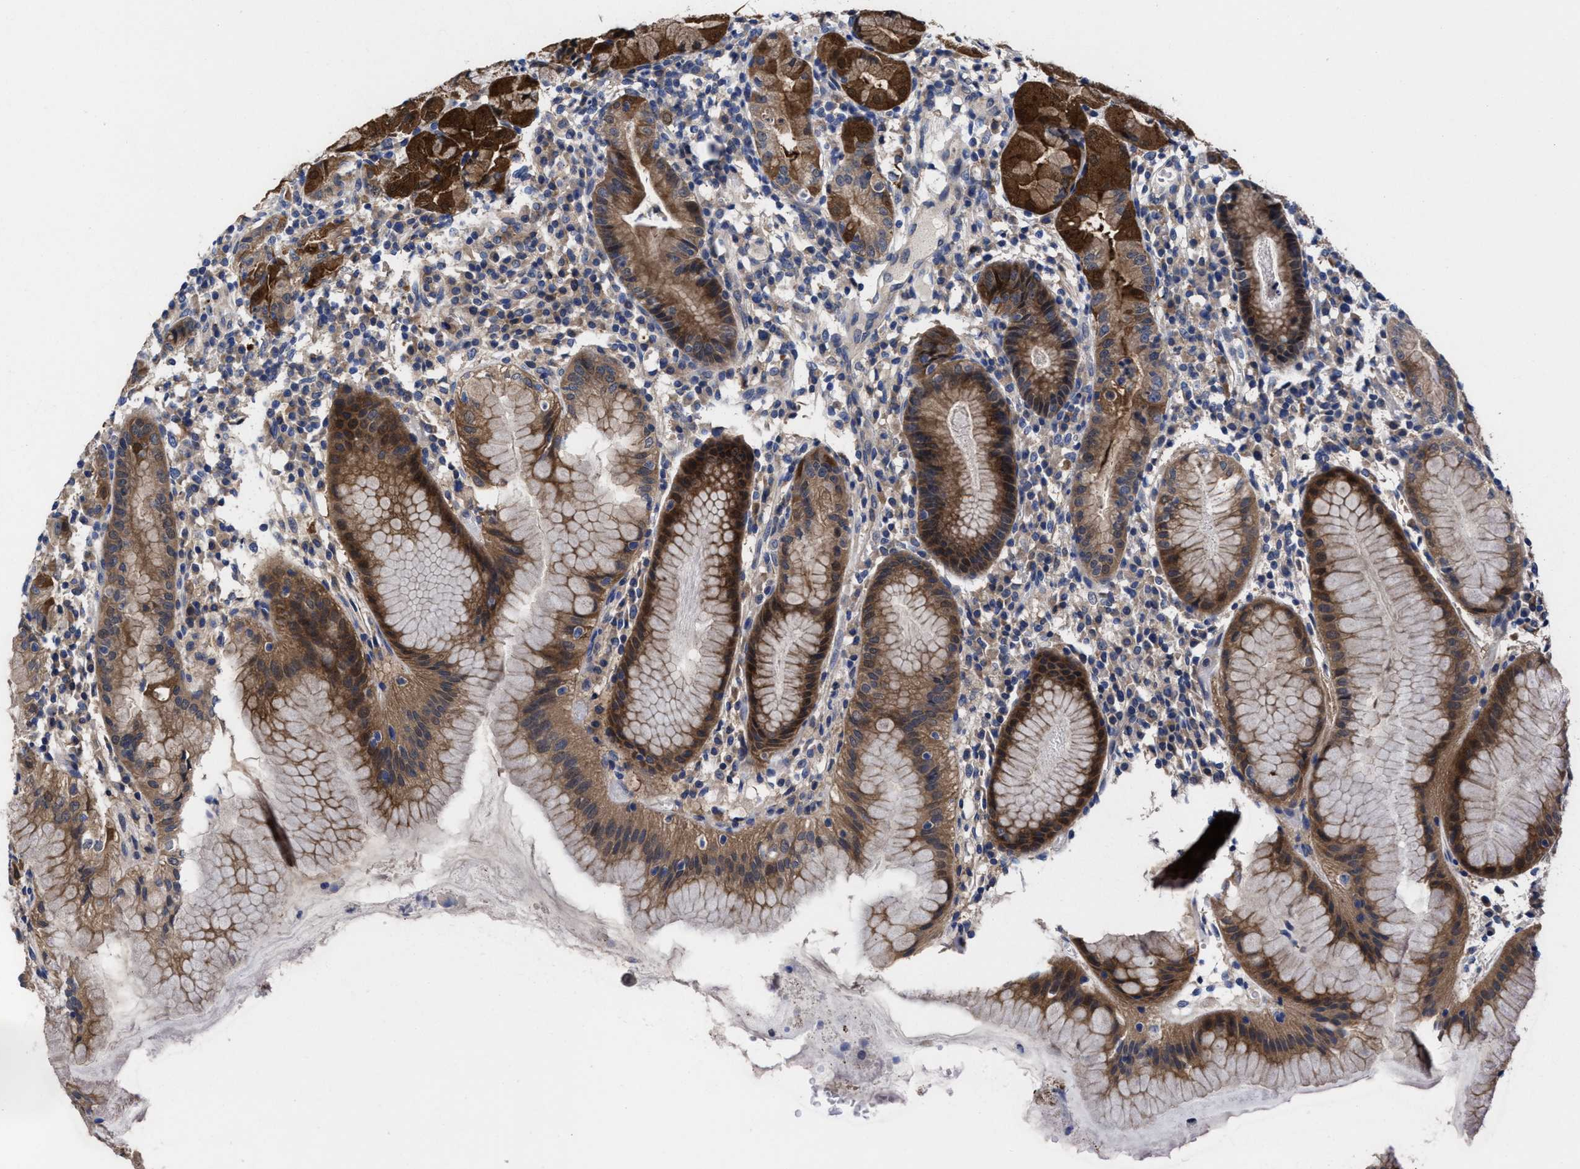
{"staining": {"intensity": "strong", "quantity": "25%-75%", "location": "cytoplasmic/membranous"}, "tissue": "stomach", "cell_type": "Glandular cells", "image_type": "normal", "snomed": [{"axis": "morphology", "description": "Normal tissue, NOS"}, {"axis": "topography", "description": "Stomach"}, {"axis": "topography", "description": "Stomach, lower"}], "caption": "Immunohistochemistry histopathology image of normal human stomach stained for a protein (brown), which demonstrates high levels of strong cytoplasmic/membranous expression in approximately 25%-75% of glandular cells.", "gene": "TXNDC17", "patient": {"sex": "female", "age": 75}}